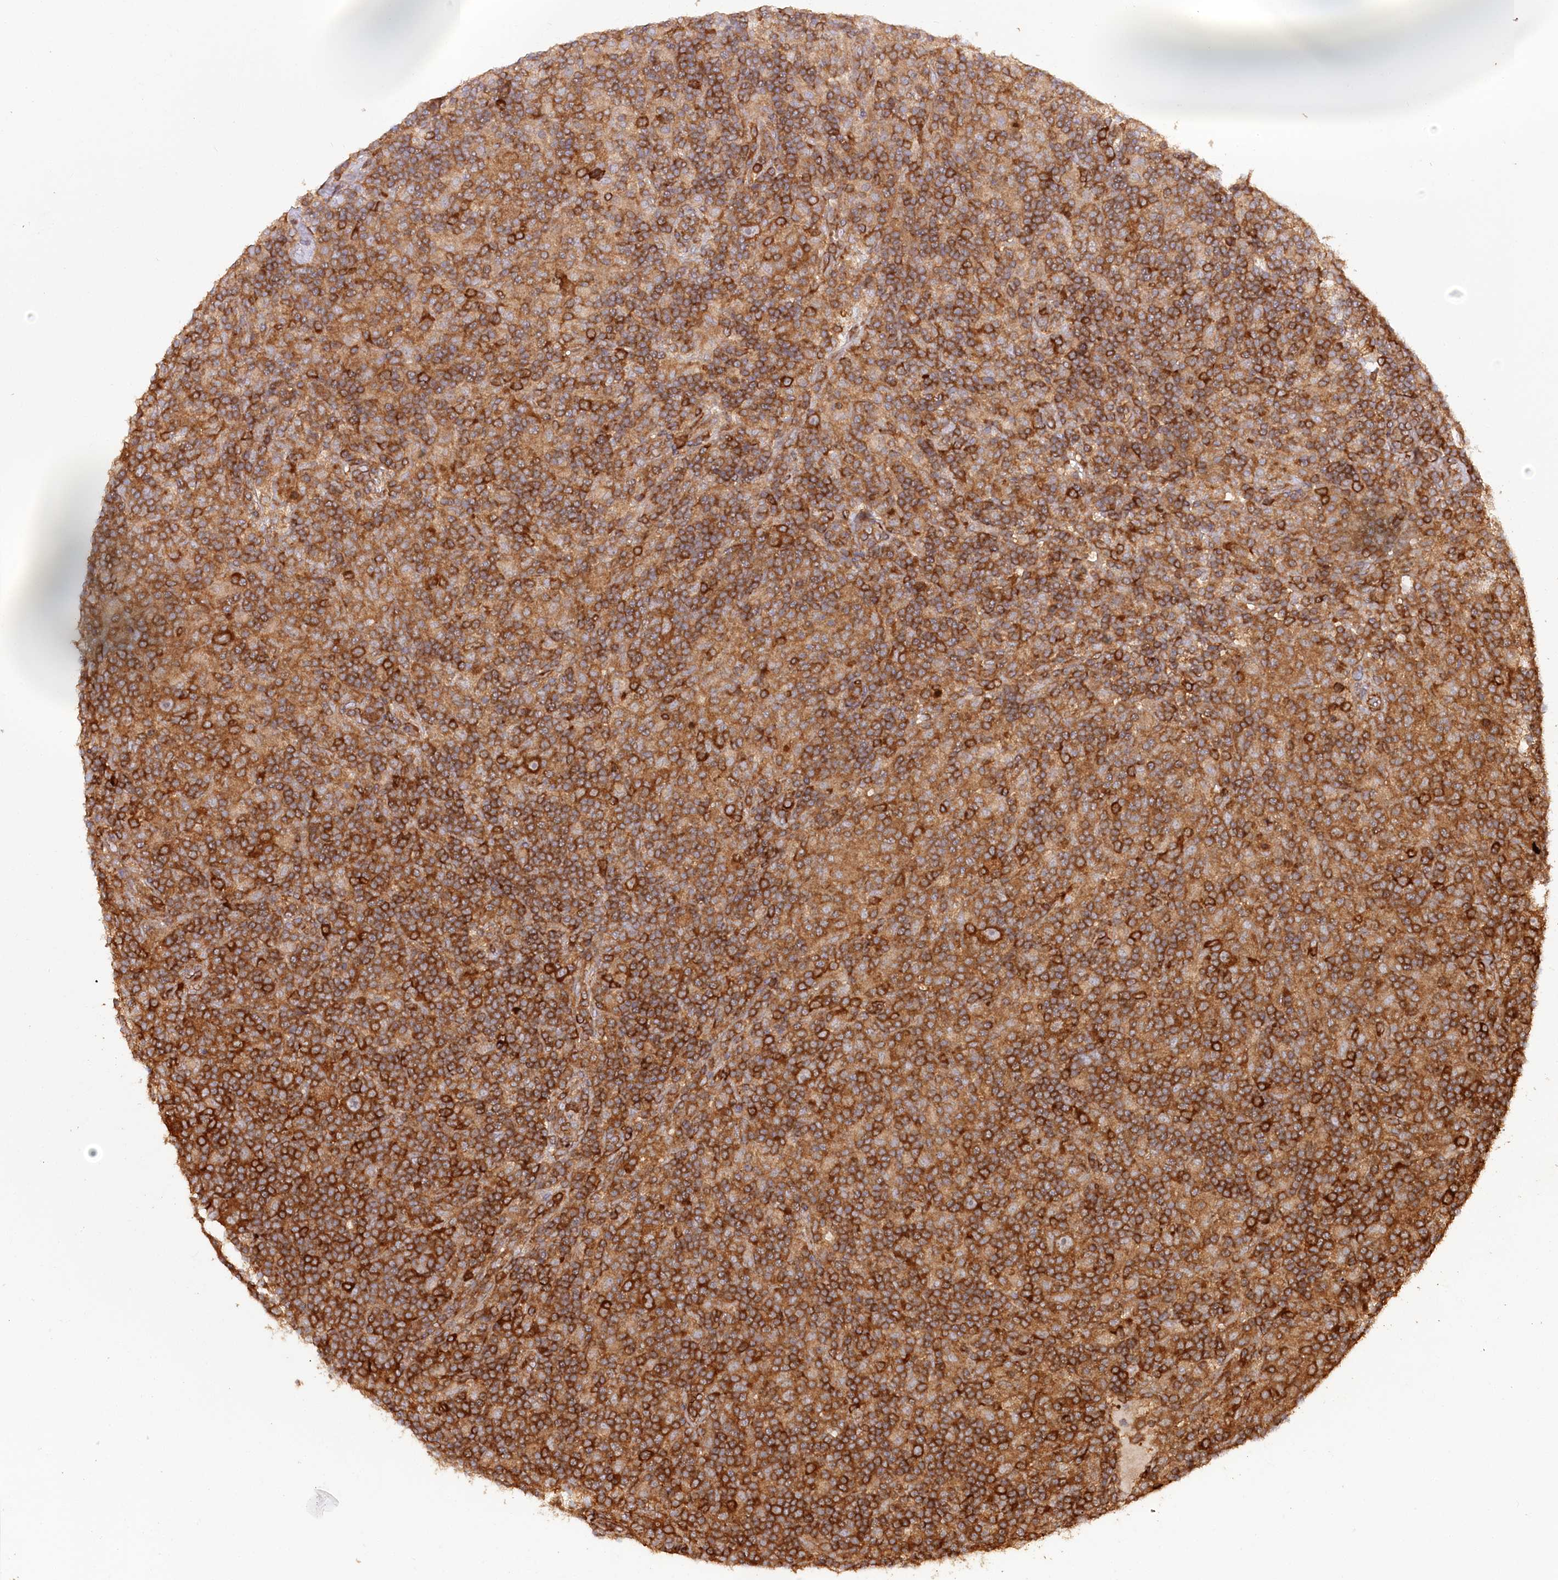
{"staining": {"intensity": "strong", "quantity": ">75%", "location": "cytoplasmic/membranous"}, "tissue": "lymphoma", "cell_type": "Tumor cells", "image_type": "cancer", "snomed": [{"axis": "morphology", "description": "Hodgkin's disease, NOS"}, {"axis": "topography", "description": "Lymph node"}], "caption": "Hodgkin's disease was stained to show a protein in brown. There is high levels of strong cytoplasmic/membranous positivity in about >75% of tumor cells.", "gene": "PAIP2", "patient": {"sex": "male", "age": 70}}